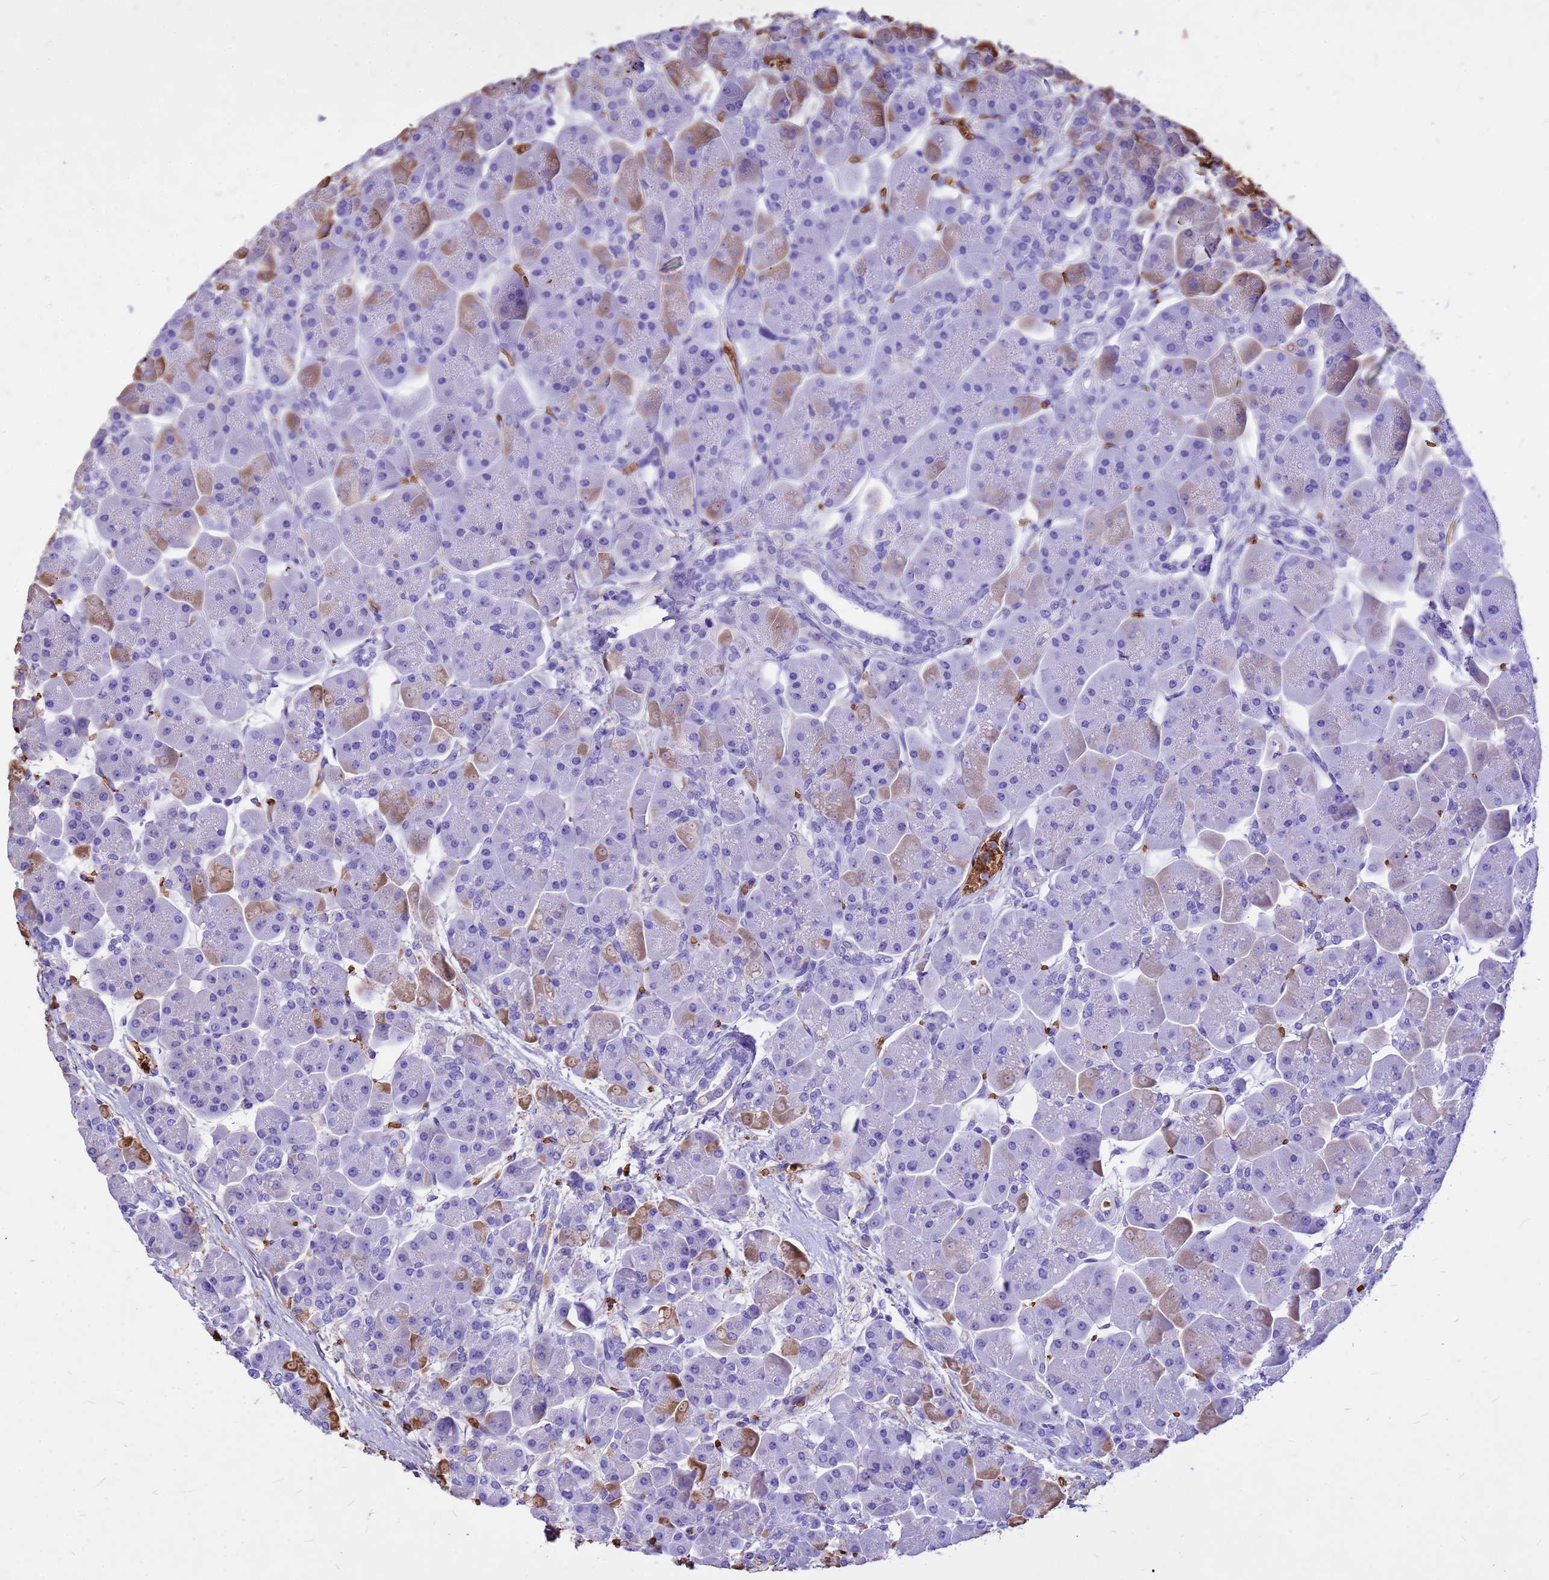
{"staining": {"intensity": "strong", "quantity": "<25%", "location": "cytoplasmic/membranous"}, "tissue": "pancreas", "cell_type": "Exocrine glandular cells", "image_type": "normal", "snomed": [{"axis": "morphology", "description": "Normal tissue, NOS"}, {"axis": "topography", "description": "Pancreas"}], "caption": "Pancreas stained with DAB (3,3'-diaminobenzidine) immunohistochemistry (IHC) shows medium levels of strong cytoplasmic/membranous positivity in about <25% of exocrine glandular cells.", "gene": "HBA1", "patient": {"sex": "male", "age": 66}}